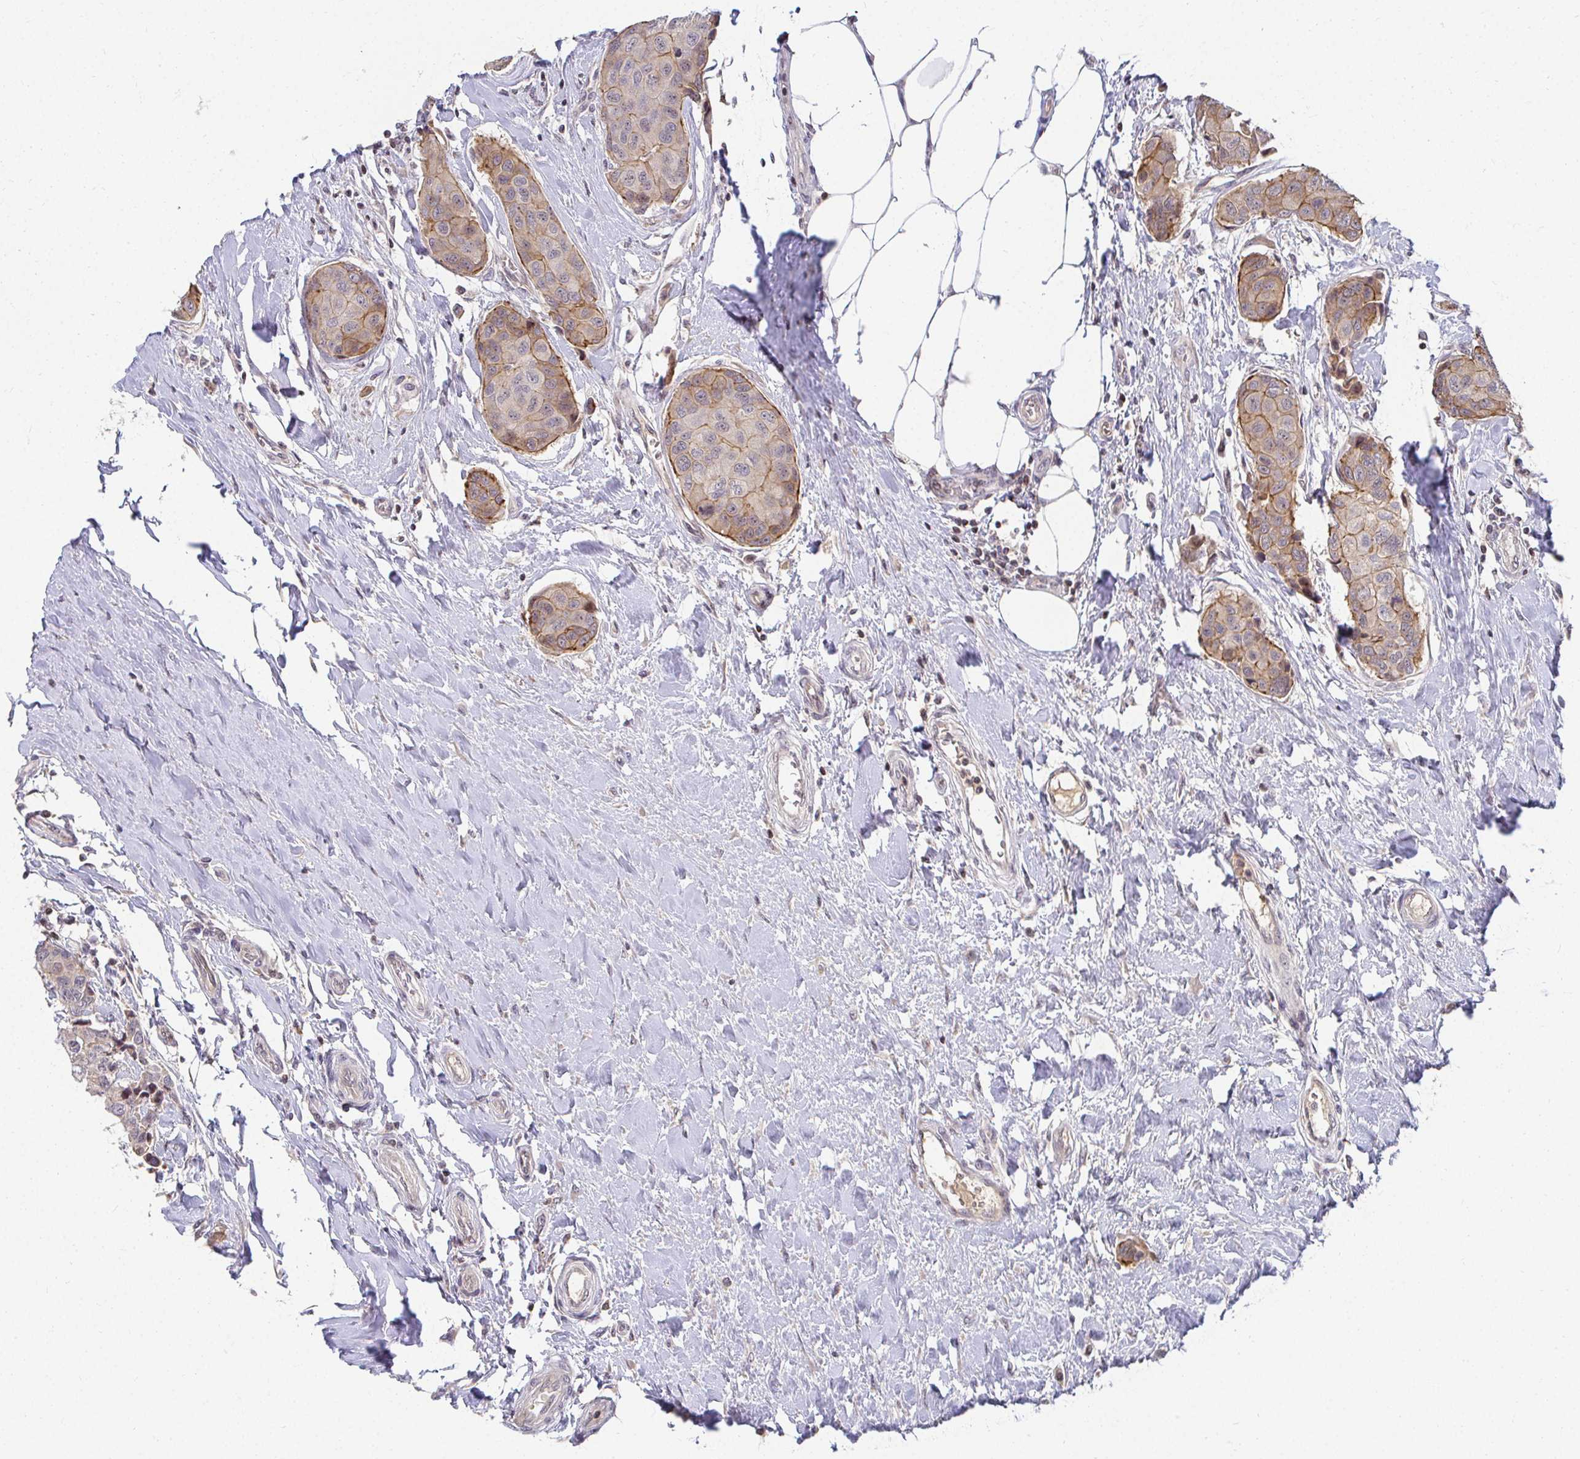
{"staining": {"intensity": "moderate", "quantity": "25%-75%", "location": "cytoplasmic/membranous"}, "tissue": "breast cancer", "cell_type": "Tumor cells", "image_type": "cancer", "snomed": [{"axis": "morphology", "description": "Duct carcinoma"}, {"axis": "topography", "description": "Breast"}], "caption": "Protein positivity by immunohistochemistry demonstrates moderate cytoplasmic/membranous positivity in about 25%-75% of tumor cells in breast cancer. (IHC, brightfield microscopy, high magnification).", "gene": "ANK3", "patient": {"sex": "female", "age": 80}}